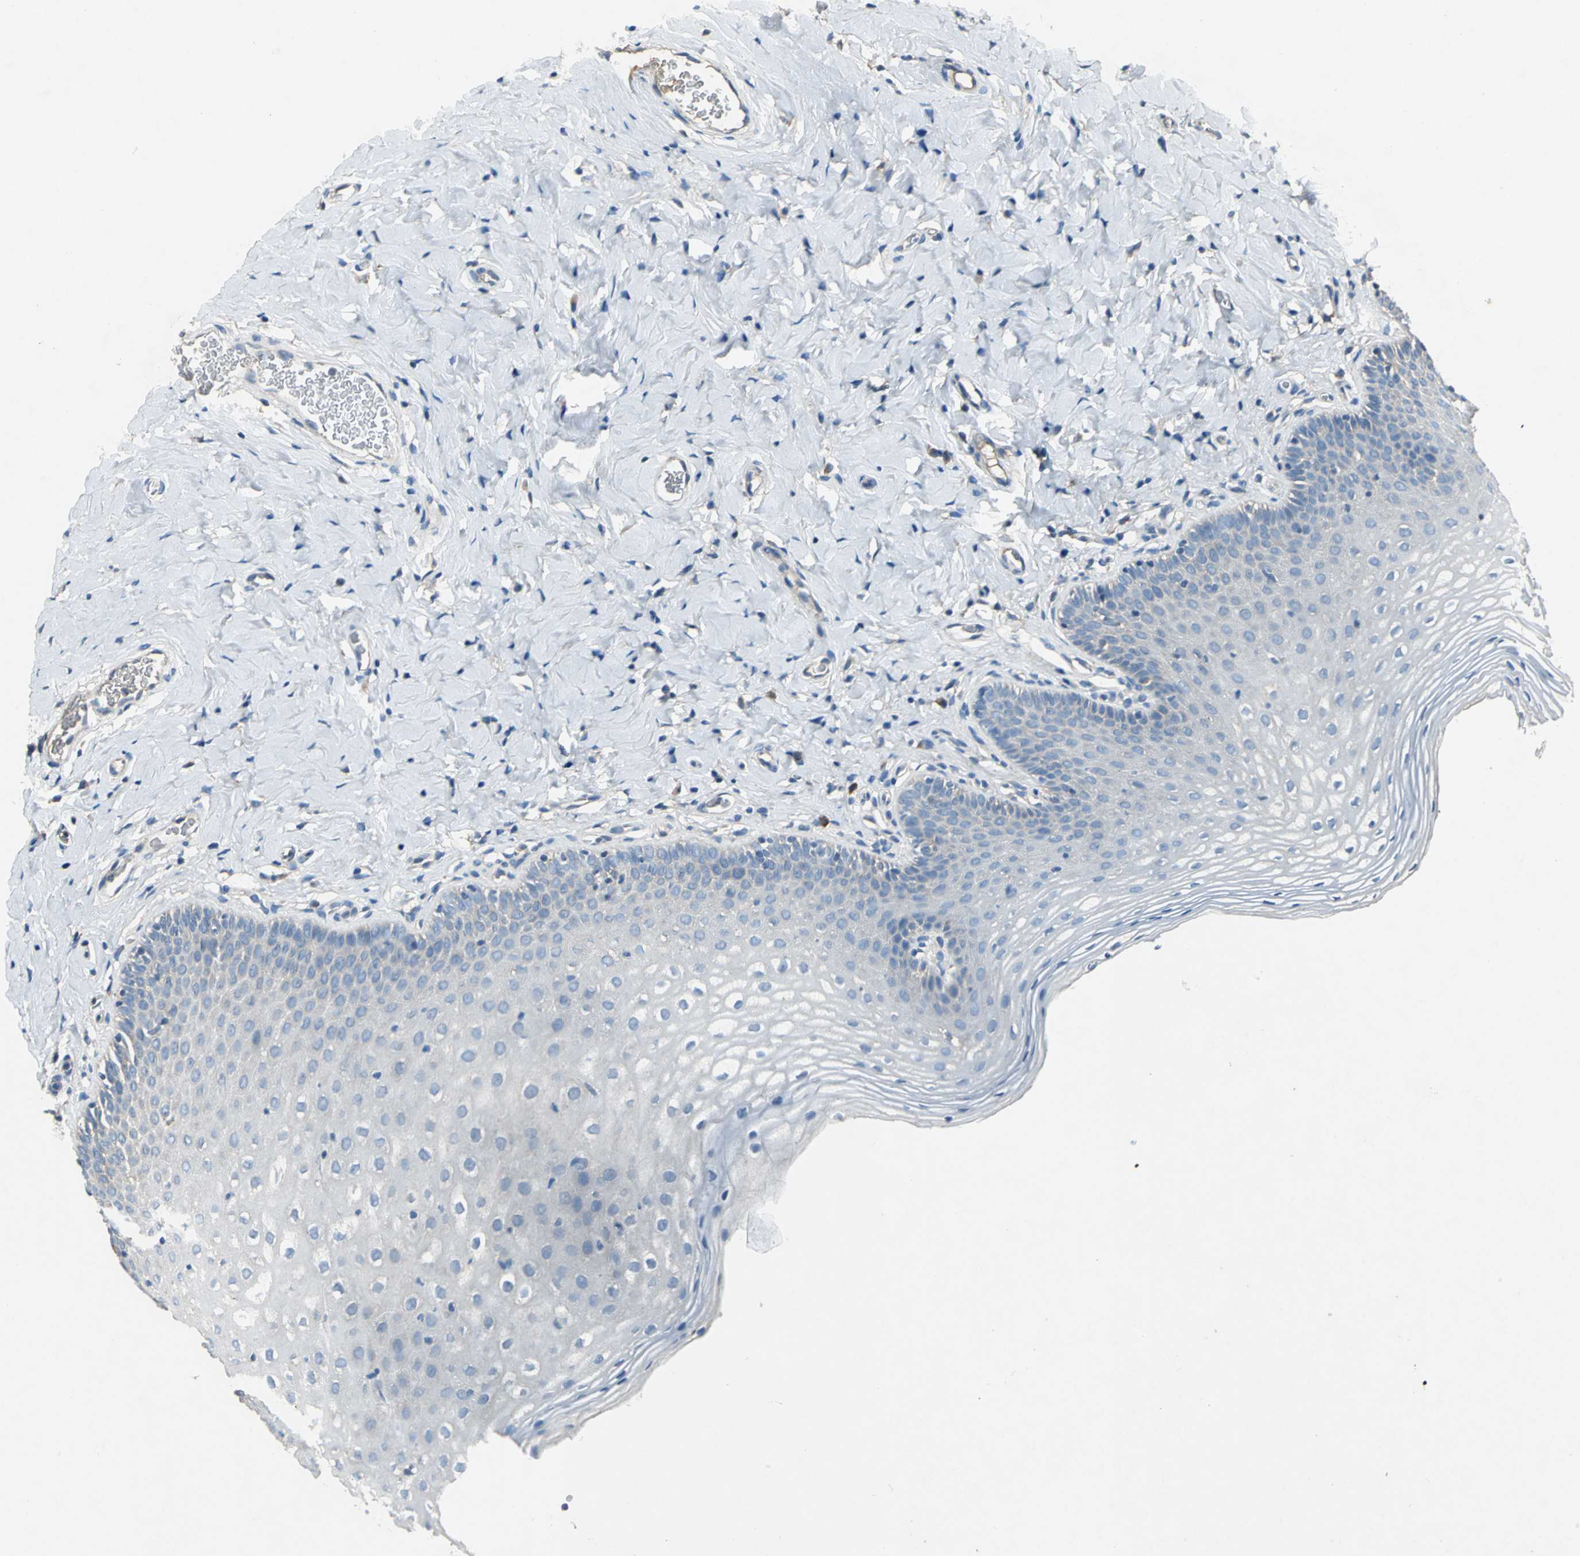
{"staining": {"intensity": "negative", "quantity": "none", "location": "none"}, "tissue": "vagina", "cell_type": "Squamous epithelial cells", "image_type": "normal", "snomed": [{"axis": "morphology", "description": "Normal tissue, NOS"}, {"axis": "topography", "description": "Vagina"}], "caption": "Immunohistochemistry (IHC) of normal vagina demonstrates no expression in squamous epithelial cells. The staining was performed using DAB (3,3'-diaminobenzidine) to visualize the protein expression in brown, while the nuclei were stained in blue with hematoxylin (Magnification: 20x).", "gene": "HEPH", "patient": {"sex": "female", "age": 55}}